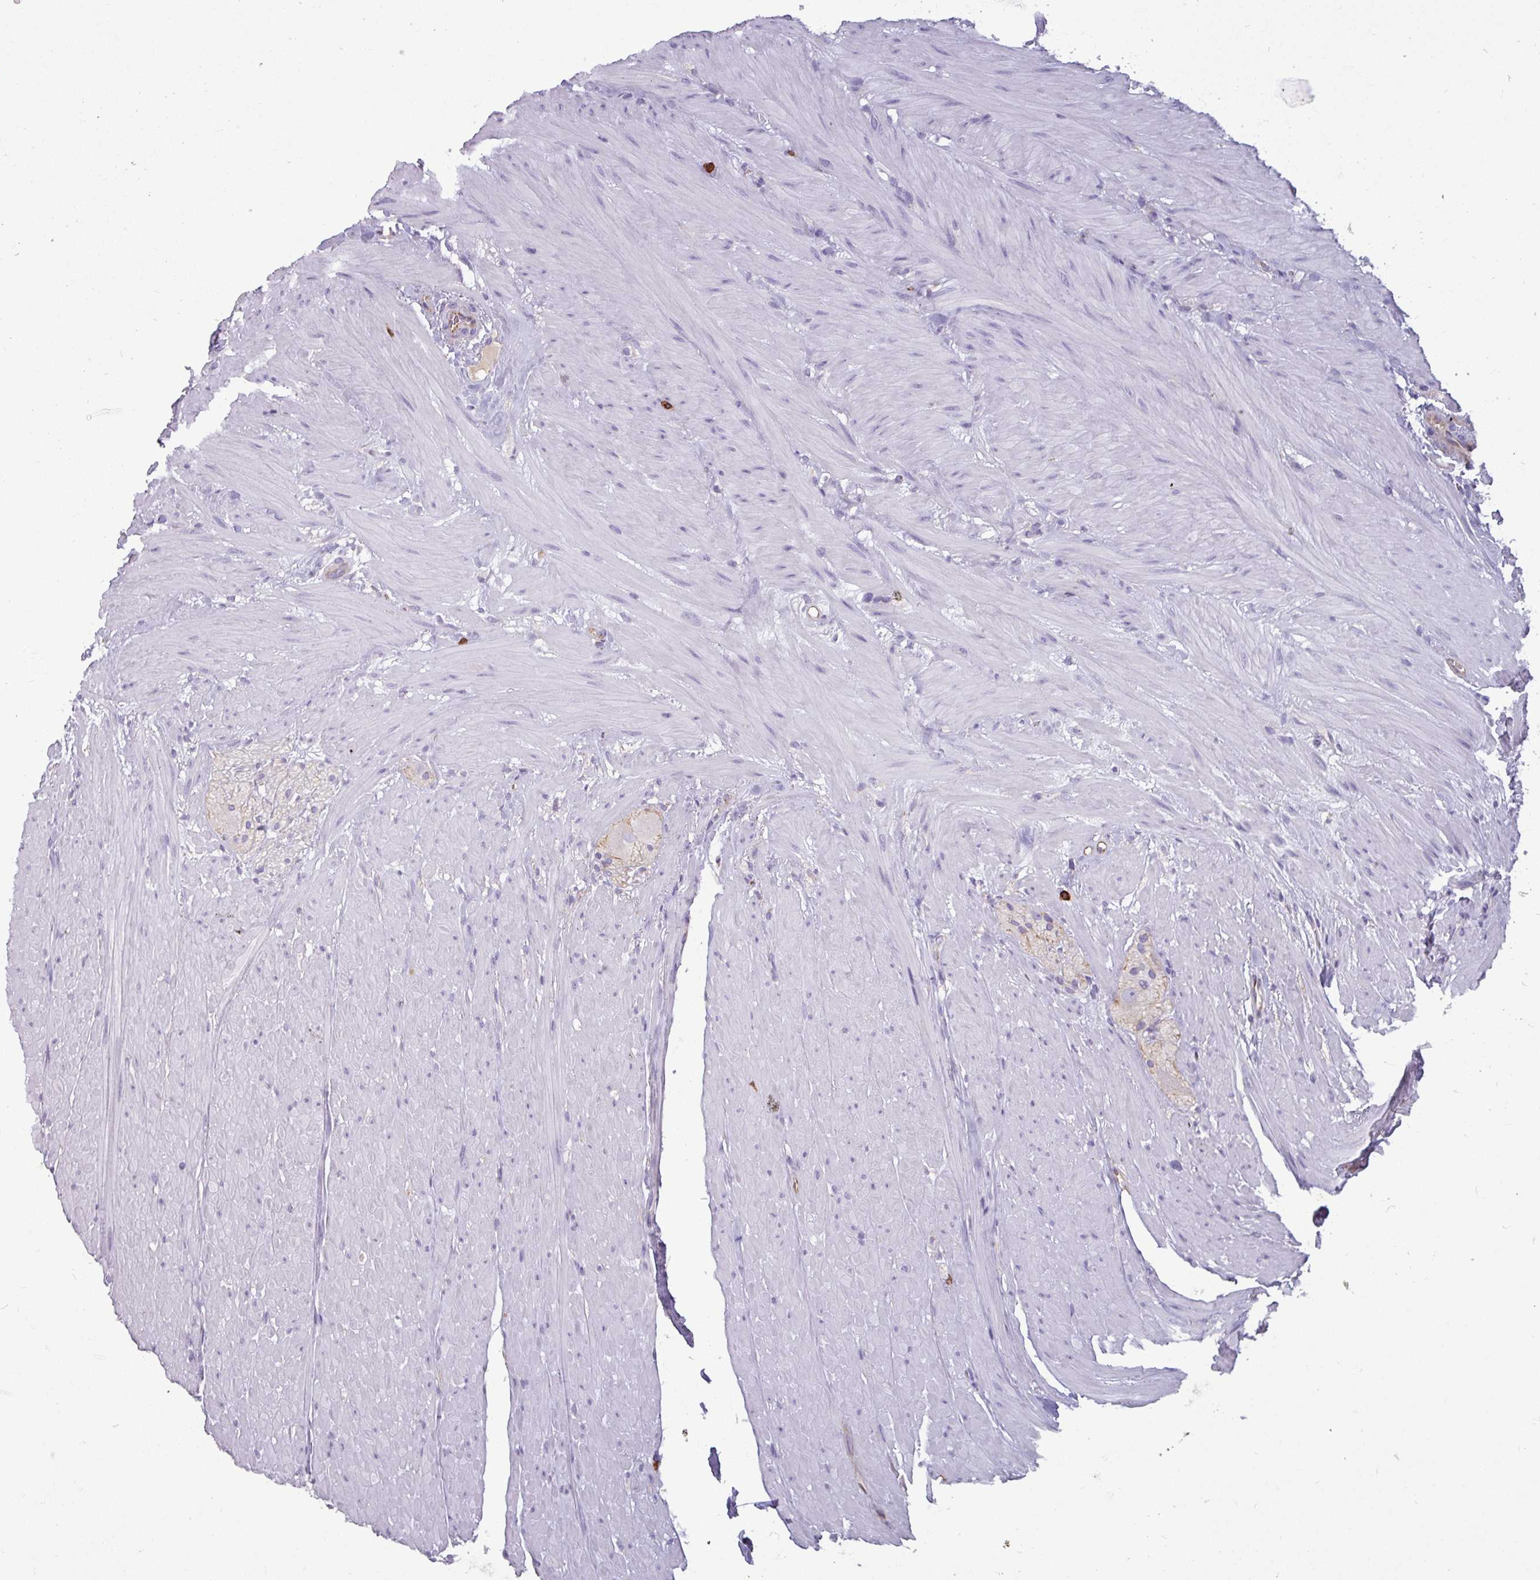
{"staining": {"intensity": "negative", "quantity": "none", "location": "none"}, "tissue": "colon", "cell_type": "Endothelial cells", "image_type": "normal", "snomed": [{"axis": "morphology", "description": "Normal tissue, NOS"}, {"axis": "topography", "description": "Colon"}], "caption": "The histopathology image exhibits no significant positivity in endothelial cells of colon.", "gene": "CD8A", "patient": {"sex": "female", "age": 82}}